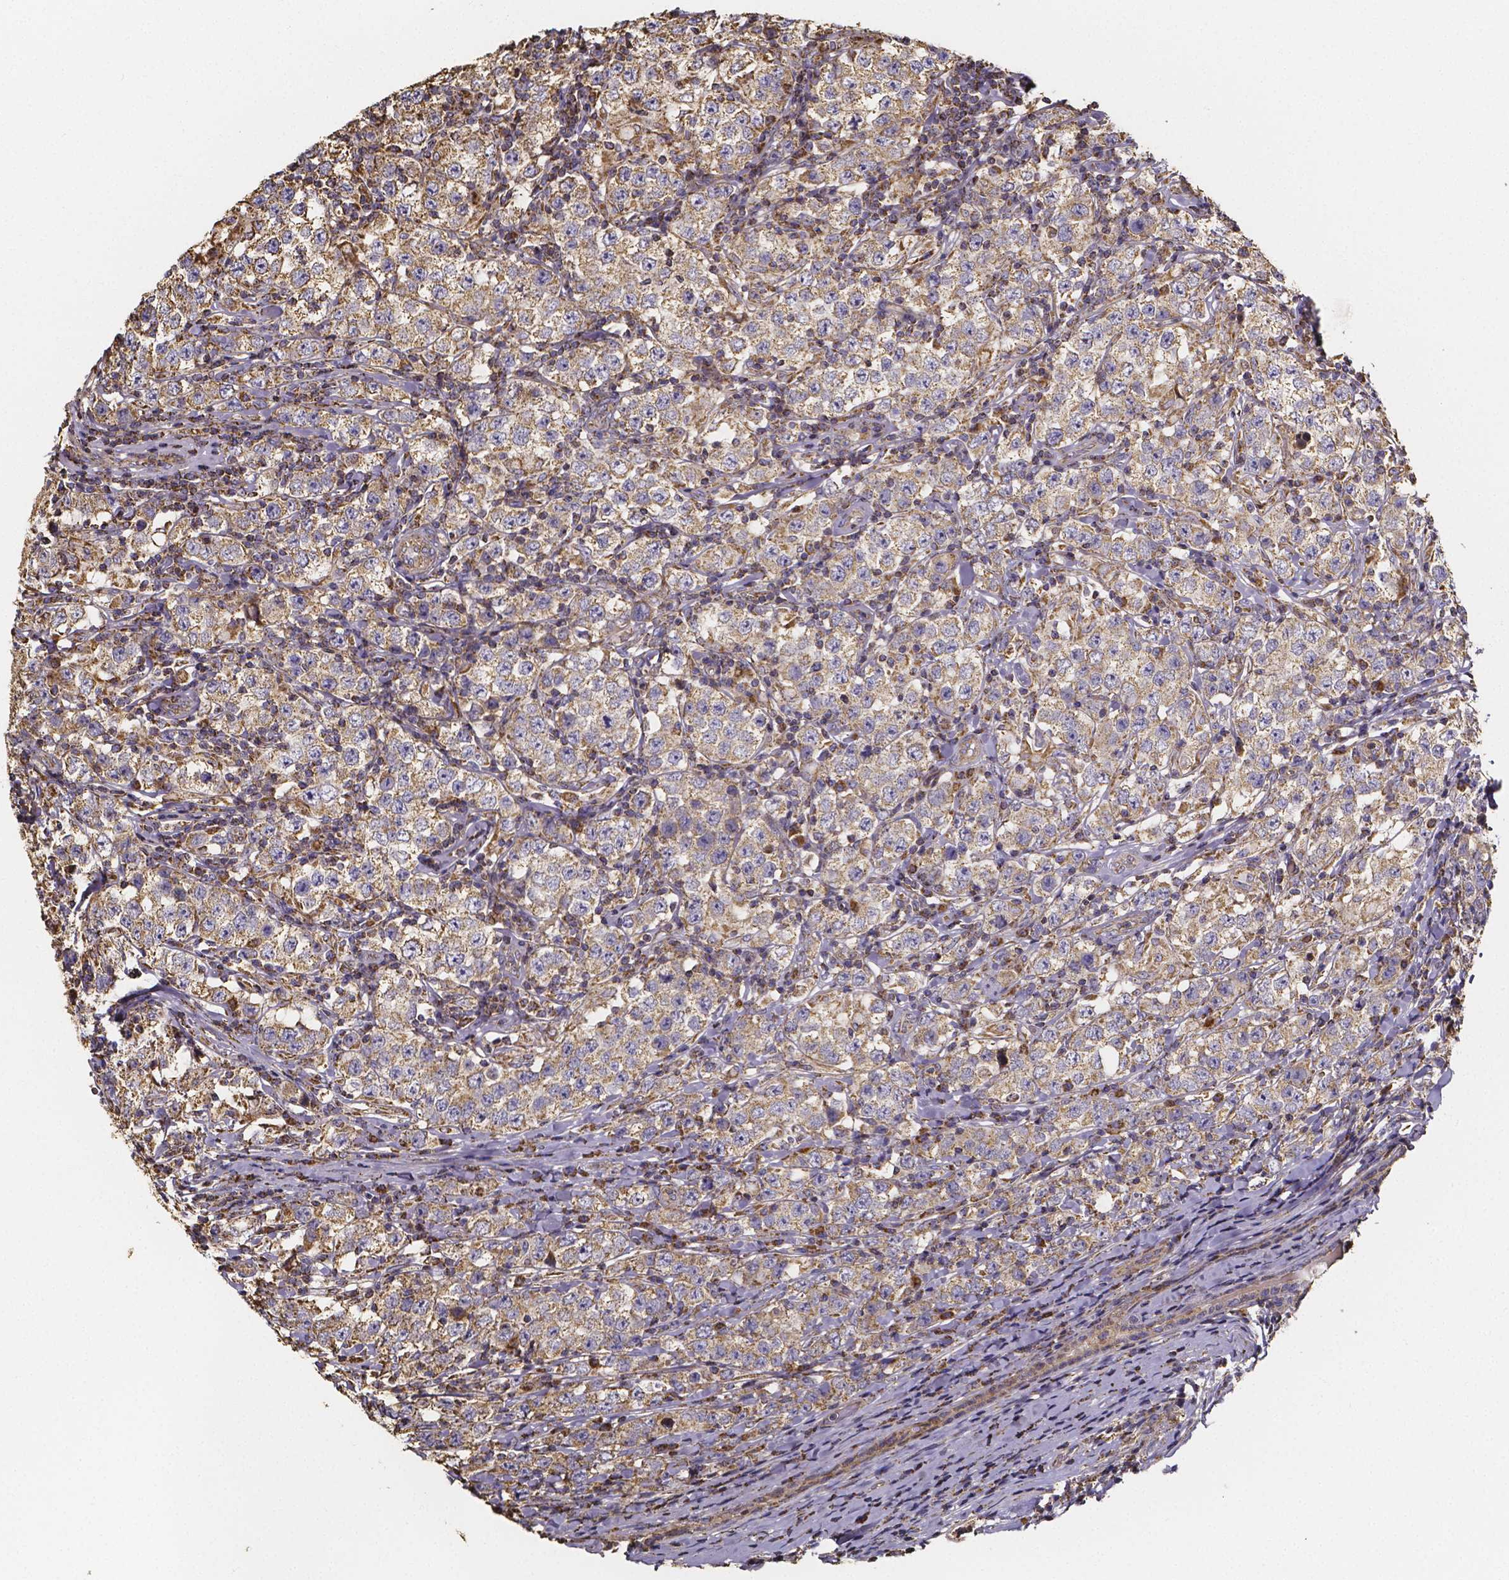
{"staining": {"intensity": "moderate", "quantity": ">75%", "location": "cytoplasmic/membranous"}, "tissue": "testis cancer", "cell_type": "Tumor cells", "image_type": "cancer", "snomed": [{"axis": "morphology", "description": "Seminoma, NOS"}, {"axis": "morphology", "description": "Carcinoma, Embryonal, NOS"}, {"axis": "topography", "description": "Testis"}], "caption": "The immunohistochemical stain highlights moderate cytoplasmic/membranous staining in tumor cells of testis cancer (embryonal carcinoma) tissue. (Brightfield microscopy of DAB IHC at high magnification).", "gene": "SLC35D2", "patient": {"sex": "male", "age": 41}}